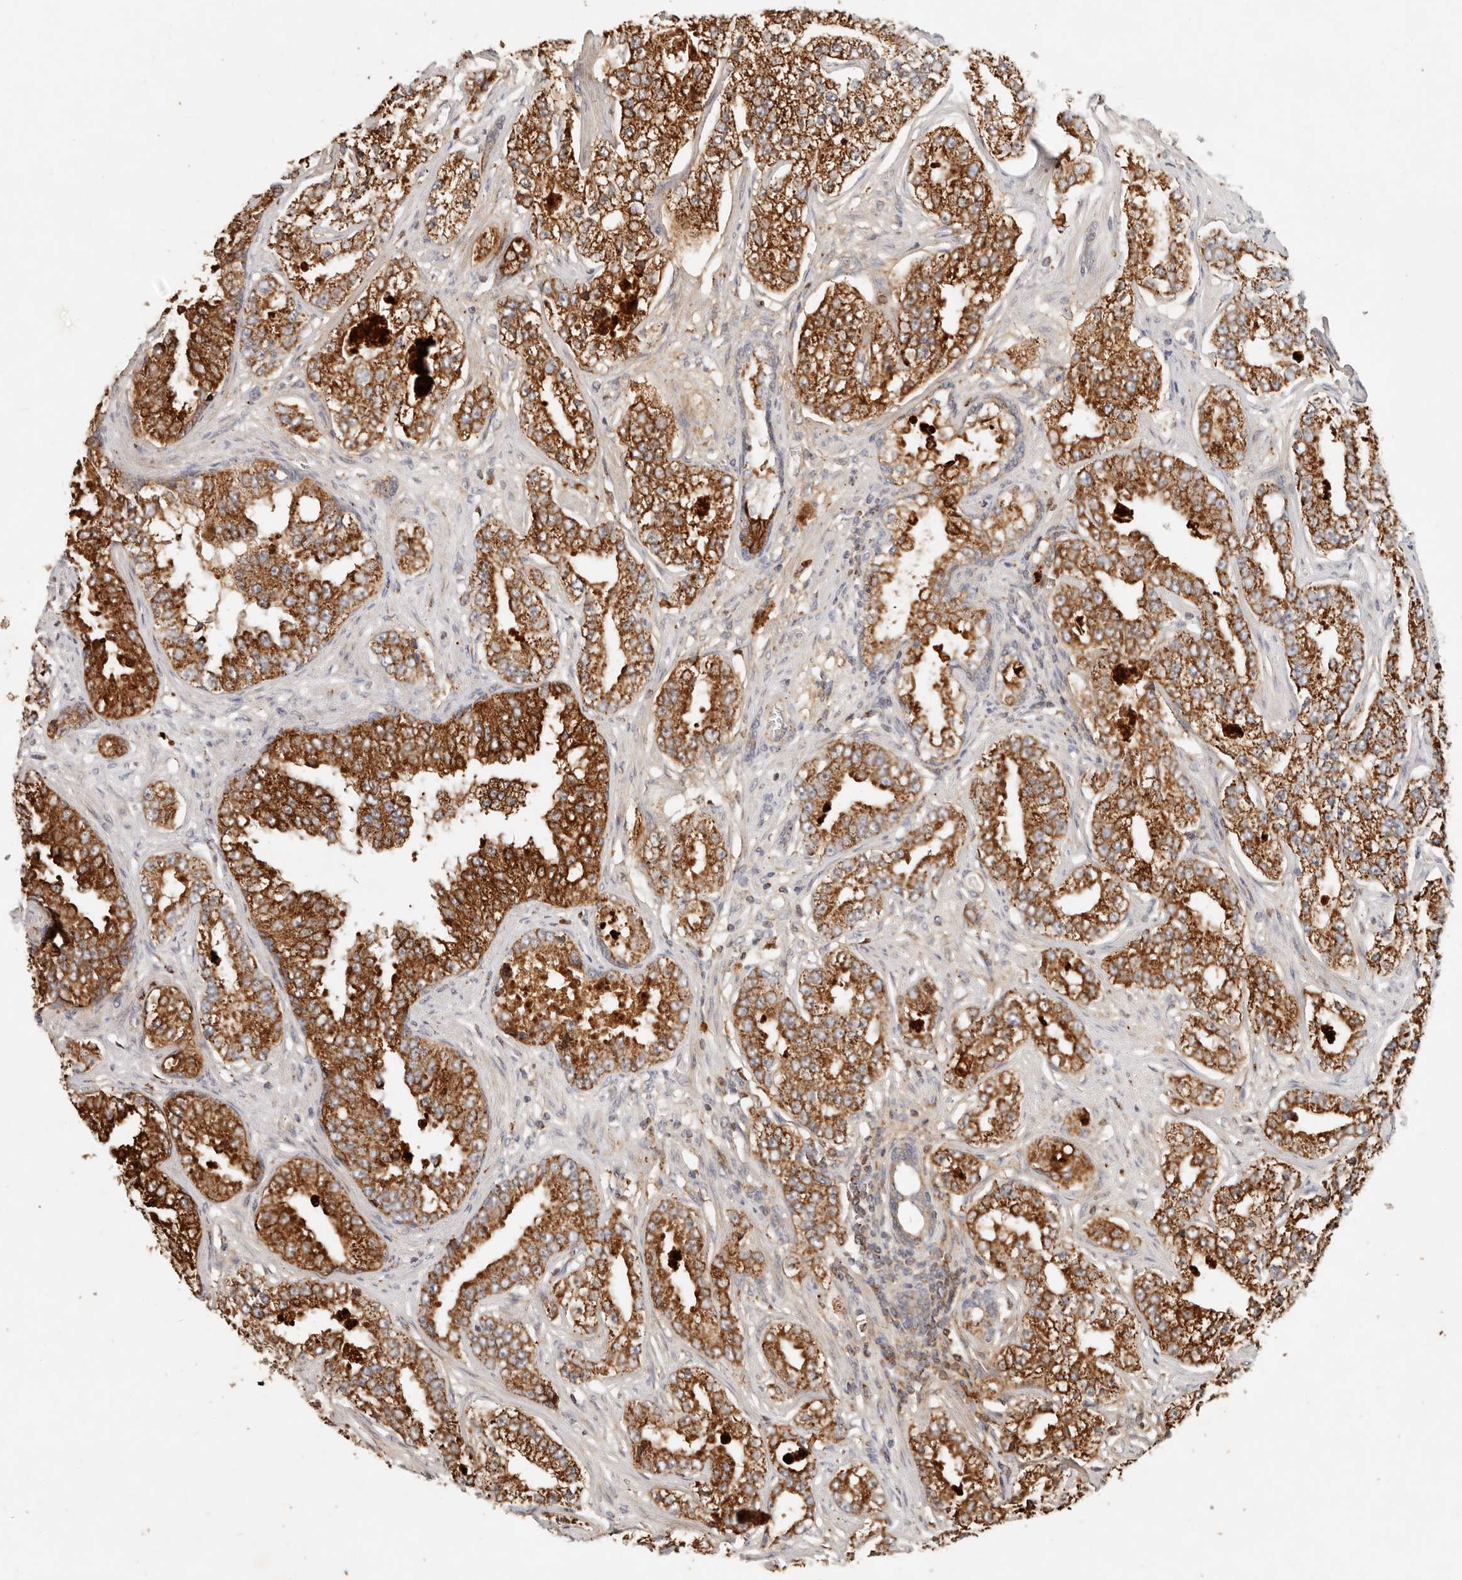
{"staining": {"intensity": "strong", "quantity": ">75%", "location": "cytoplasmic/membranous"}, "tissue": "prostate cancer", "cell_type": "Tumor cells", "image_type": "cancer", "snomed": [{"axis": "morphology", "description": "Normal tissue, NOS"}, {"axis": "morphology", "description": "Adenocarcinoma, High grade"}, {"axis": "topography", "description": "Prostate"}], "caption": "There is high levels of strong cytoplasmic/membranous expression in tumor cells of prostate cancer, as demonstrated by immunohistochemical staining (brown color).", "gene": "ARHGEF10L", "patient": {"sex": "male", "age": 83}}